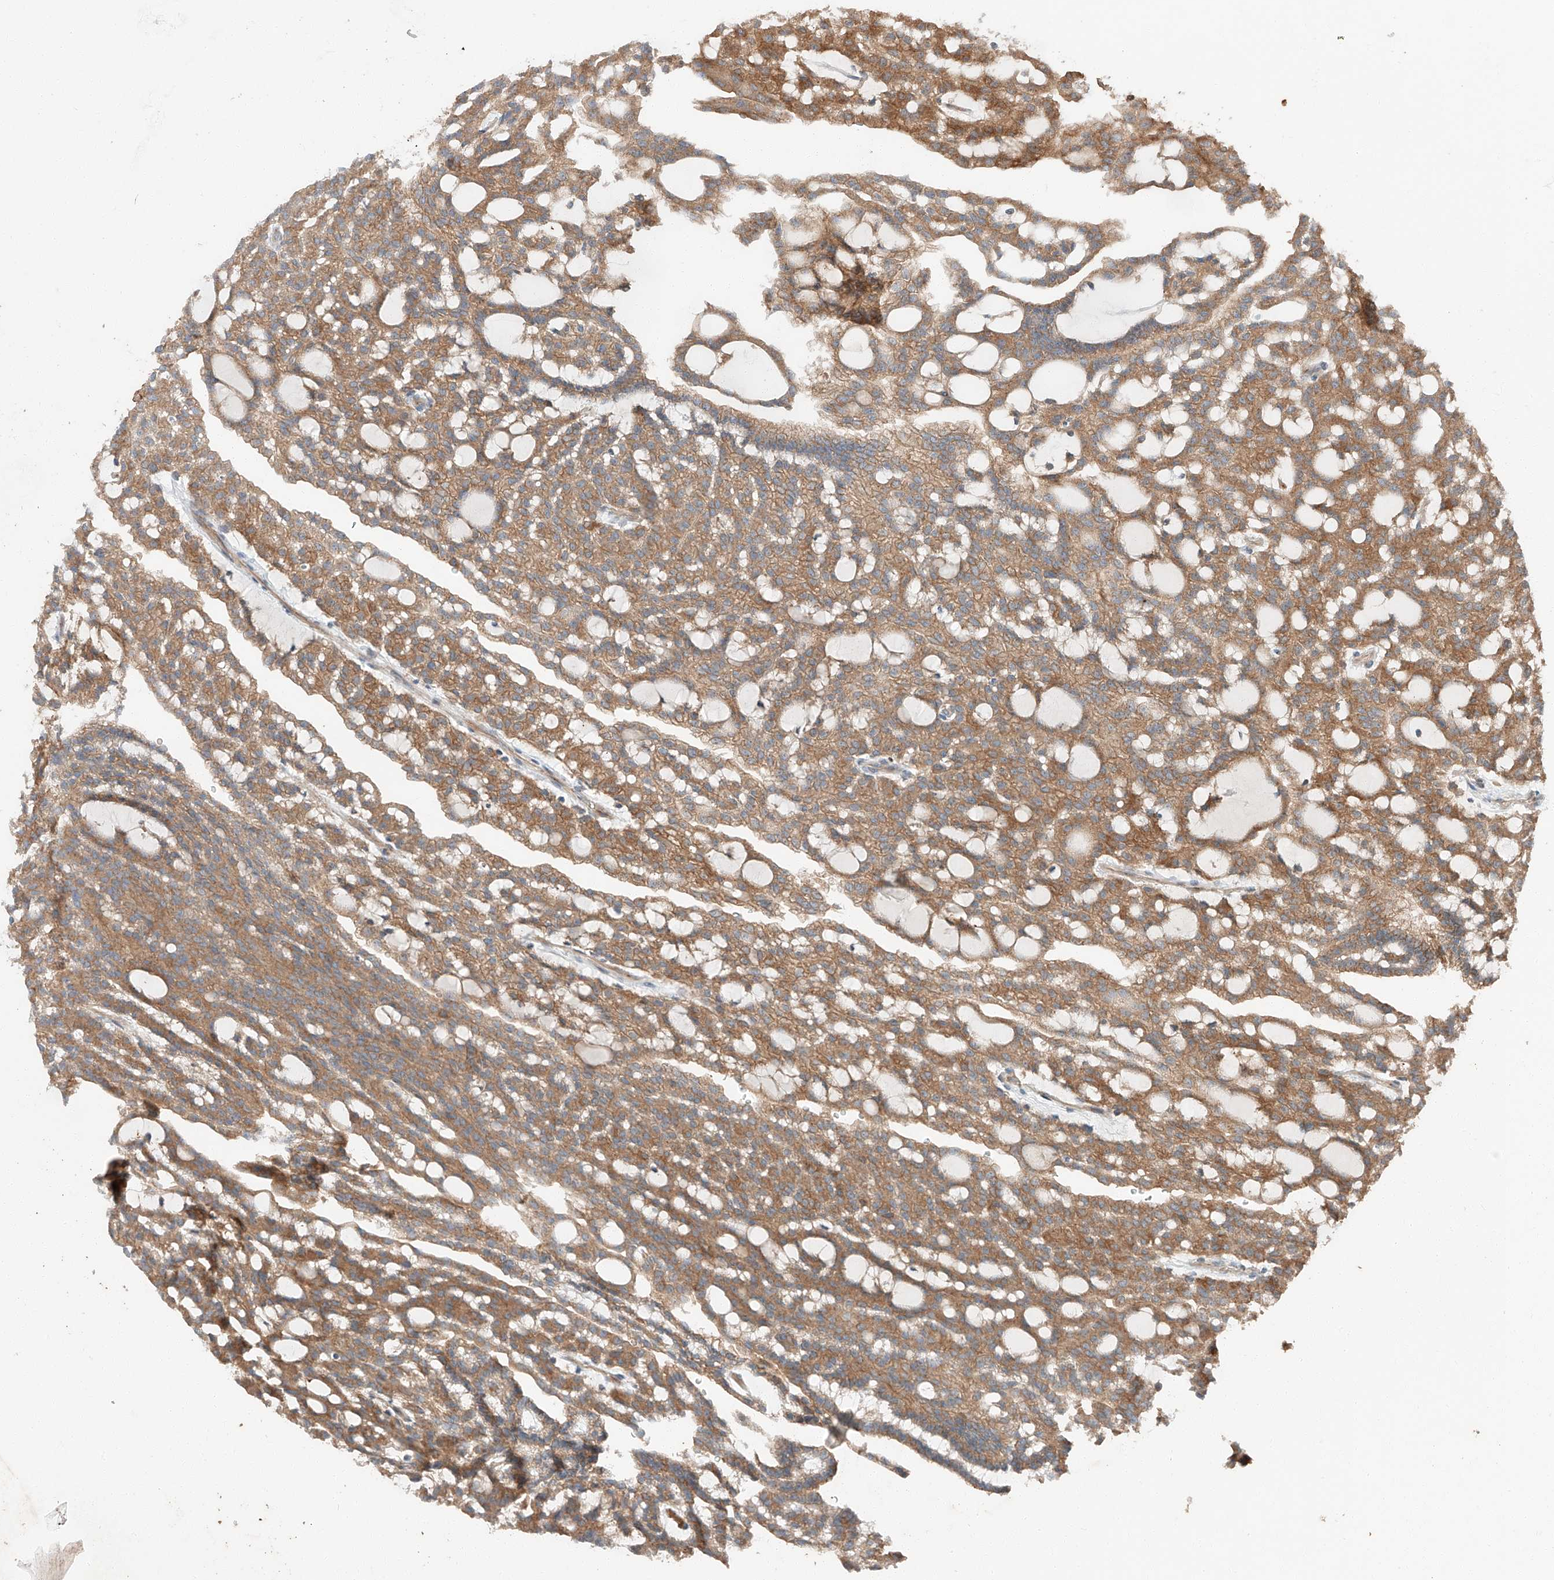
{"staining": {"intensity": "moderate", "quantity": ">75%", "location": "cytoplasmic/membranous"}, "tissue": "renal cancer", "cell_type": "Tumor cells", "image_type": "cancer", "snomed": [{"axis": "morphology", "description": "Adenocarcinoma, NOS"}, {"axis": "topography", "description": "Kidney"}], "caption": "A brown stain shows moderate cytoplasmic/membranous staining of a protein in human renal adenocarcinoma tumor cells. (DAB (3,3'-diaminobenzidine) IHC with brightfield microscopy, high magnification).", "gene": "XPNPEP1", "patient": {"sex": "male", "age": 63}}